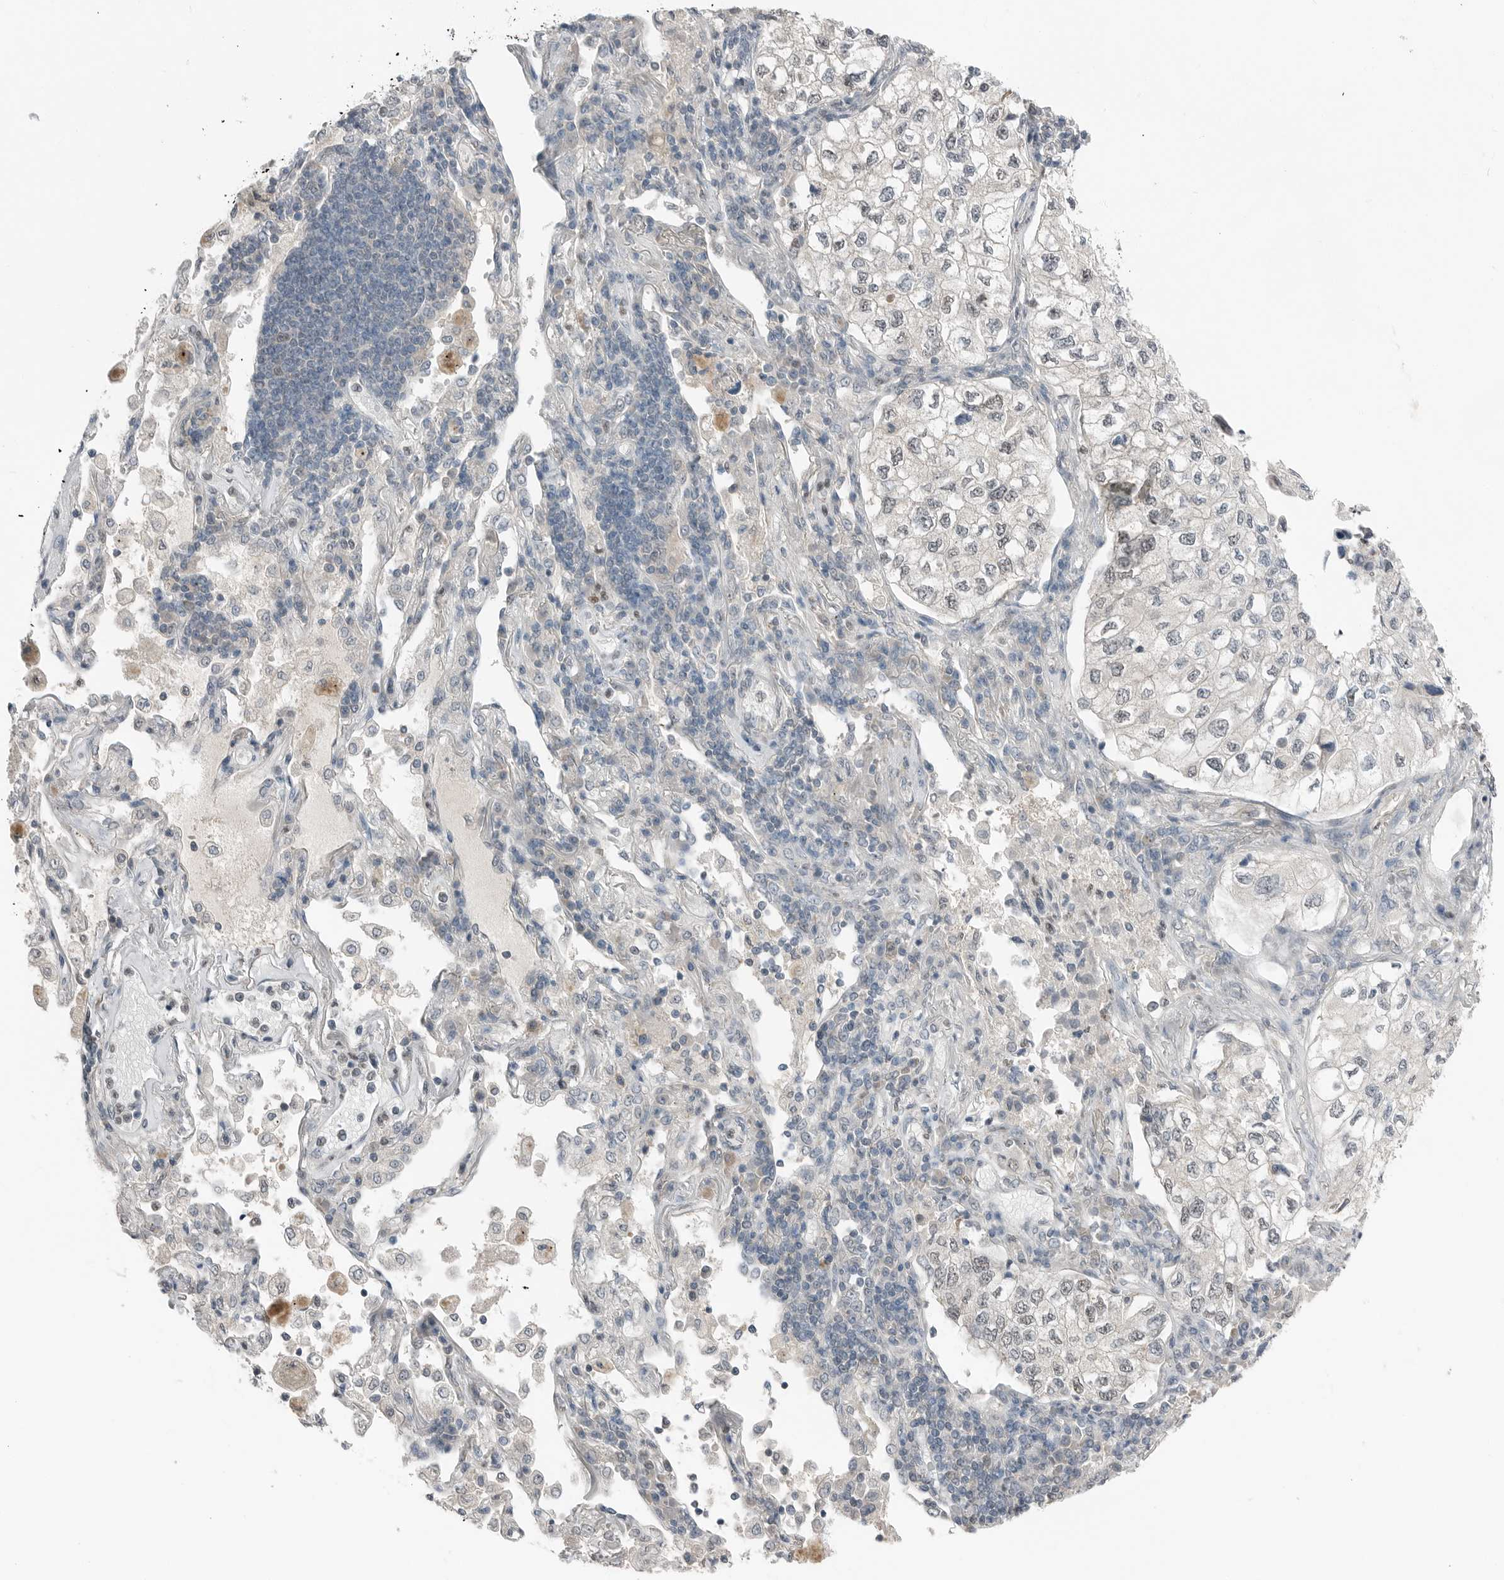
{"staining": {"intensity": "weak", "quantity": "25%-75%", "location": "nuclear"}, "tissue": "lung cancer", "cell_type": "Tumor cells", "image_type": "cancer", "snomed": [{"axis": "morphology", "description": "Adenocarcinoma, NOS"}, {"axis": "topography", "description": "Lung"}], "caption": "The micrograph exhibits a brown stain indicating the presence of a protein in the nuclear of tumor cells in adenocarcinoma (lung).", "gene": "MFAP3L", "patient": {"sex": "male", "age": 63}}